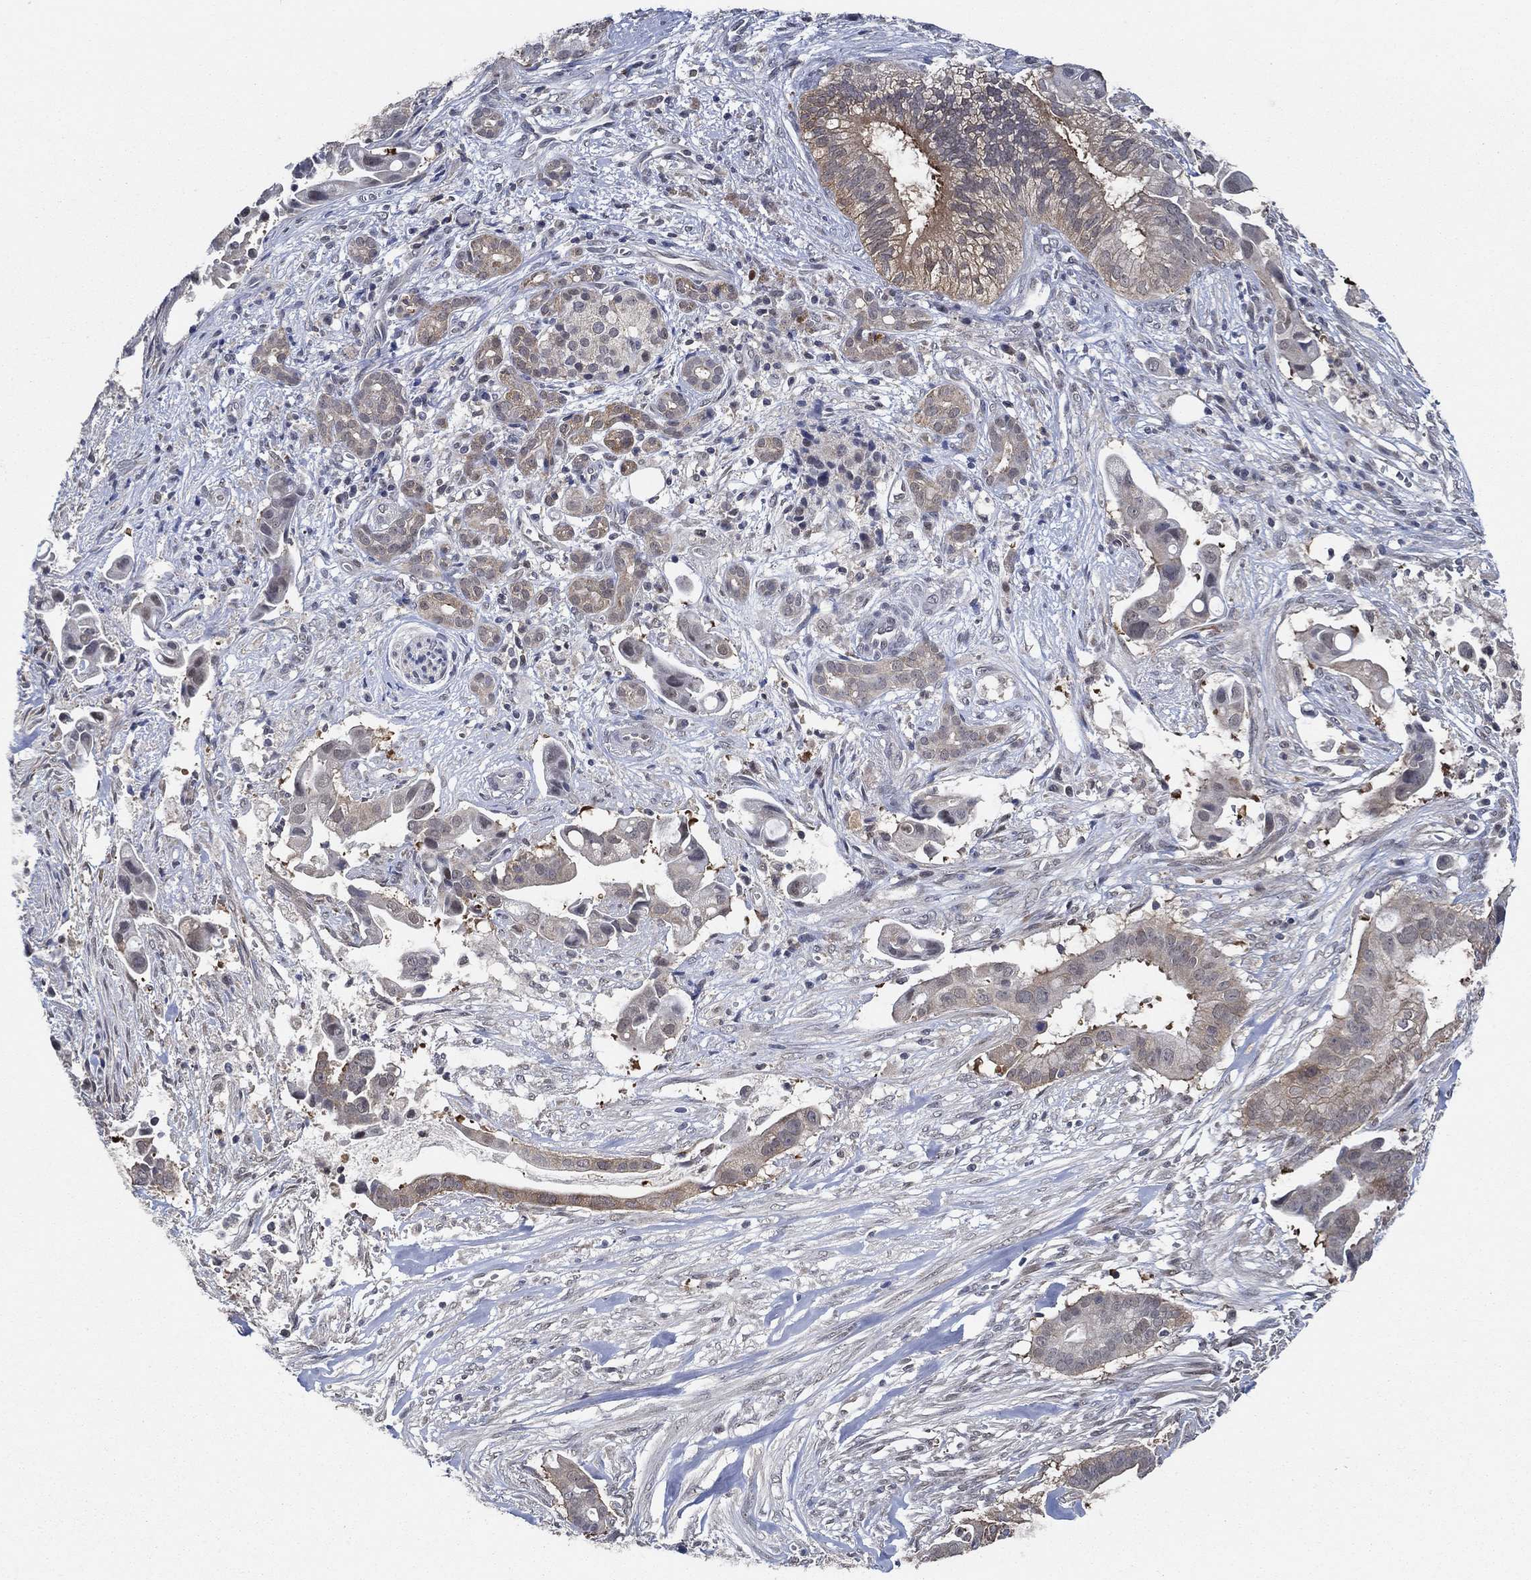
{"staining": {"intensity": "strong", "quantity": "<25%", "location": "cytoplasmic/membranous"}, "tissue": "pancreatic cancer", "cell_type": "Tumor cells", "image_type": "cancer", "snomed": [{"axis": "morphology", "description": "Adenocarcinoma, NOS"}, {"axis": "topography", "description": "Pancreas"}], "caption": "An image showing strong cytoplasmic/membranous staining in approximately <25% of tumor cells in pancreatic cancer (adenocarcinoma), as visualized by brown immunohistochemical staining.", "gene": "DACT1", "patient": {"sex": "male", "age": 61}}